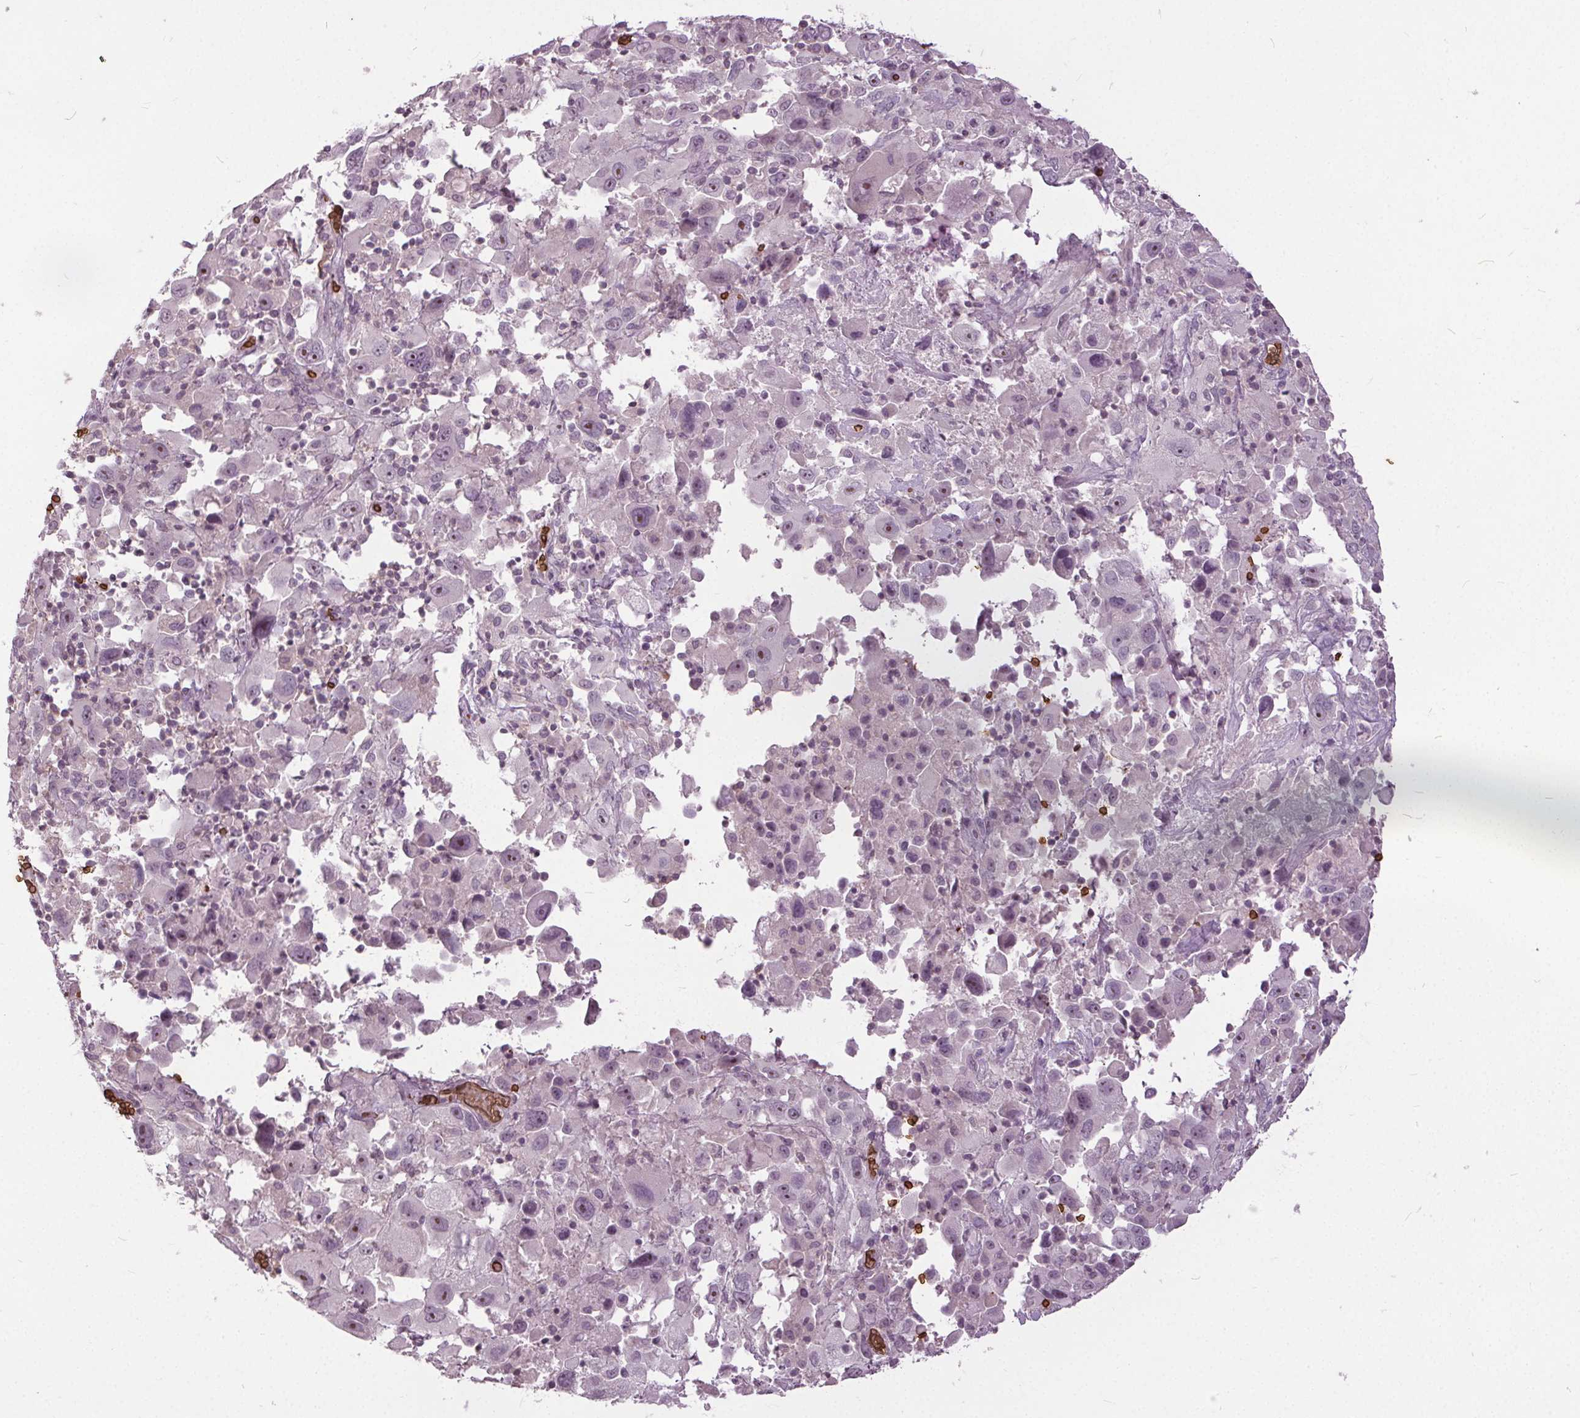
{"staining": {"intensity": "negative", "quantity": "none", "location": "none"}, "tissue": "melanoma", "cell_type": "Tumor cells", "image_type": "cancer", "snomed": [{"axis": "morphology", "description": "Malignant melanoma, Metastatic site"}, {"axis": "topography", "description": "Soft tissue"}], "caption": "Malignant melanoma (metastatic site) was stained to show a protein in brown. There is no significant expression in tumor cells. (DAB immunohistochemistry with hematoxylin counter stain).", "gene": "SLC4A1", "patient": {"sex": "male", "age": 50}}